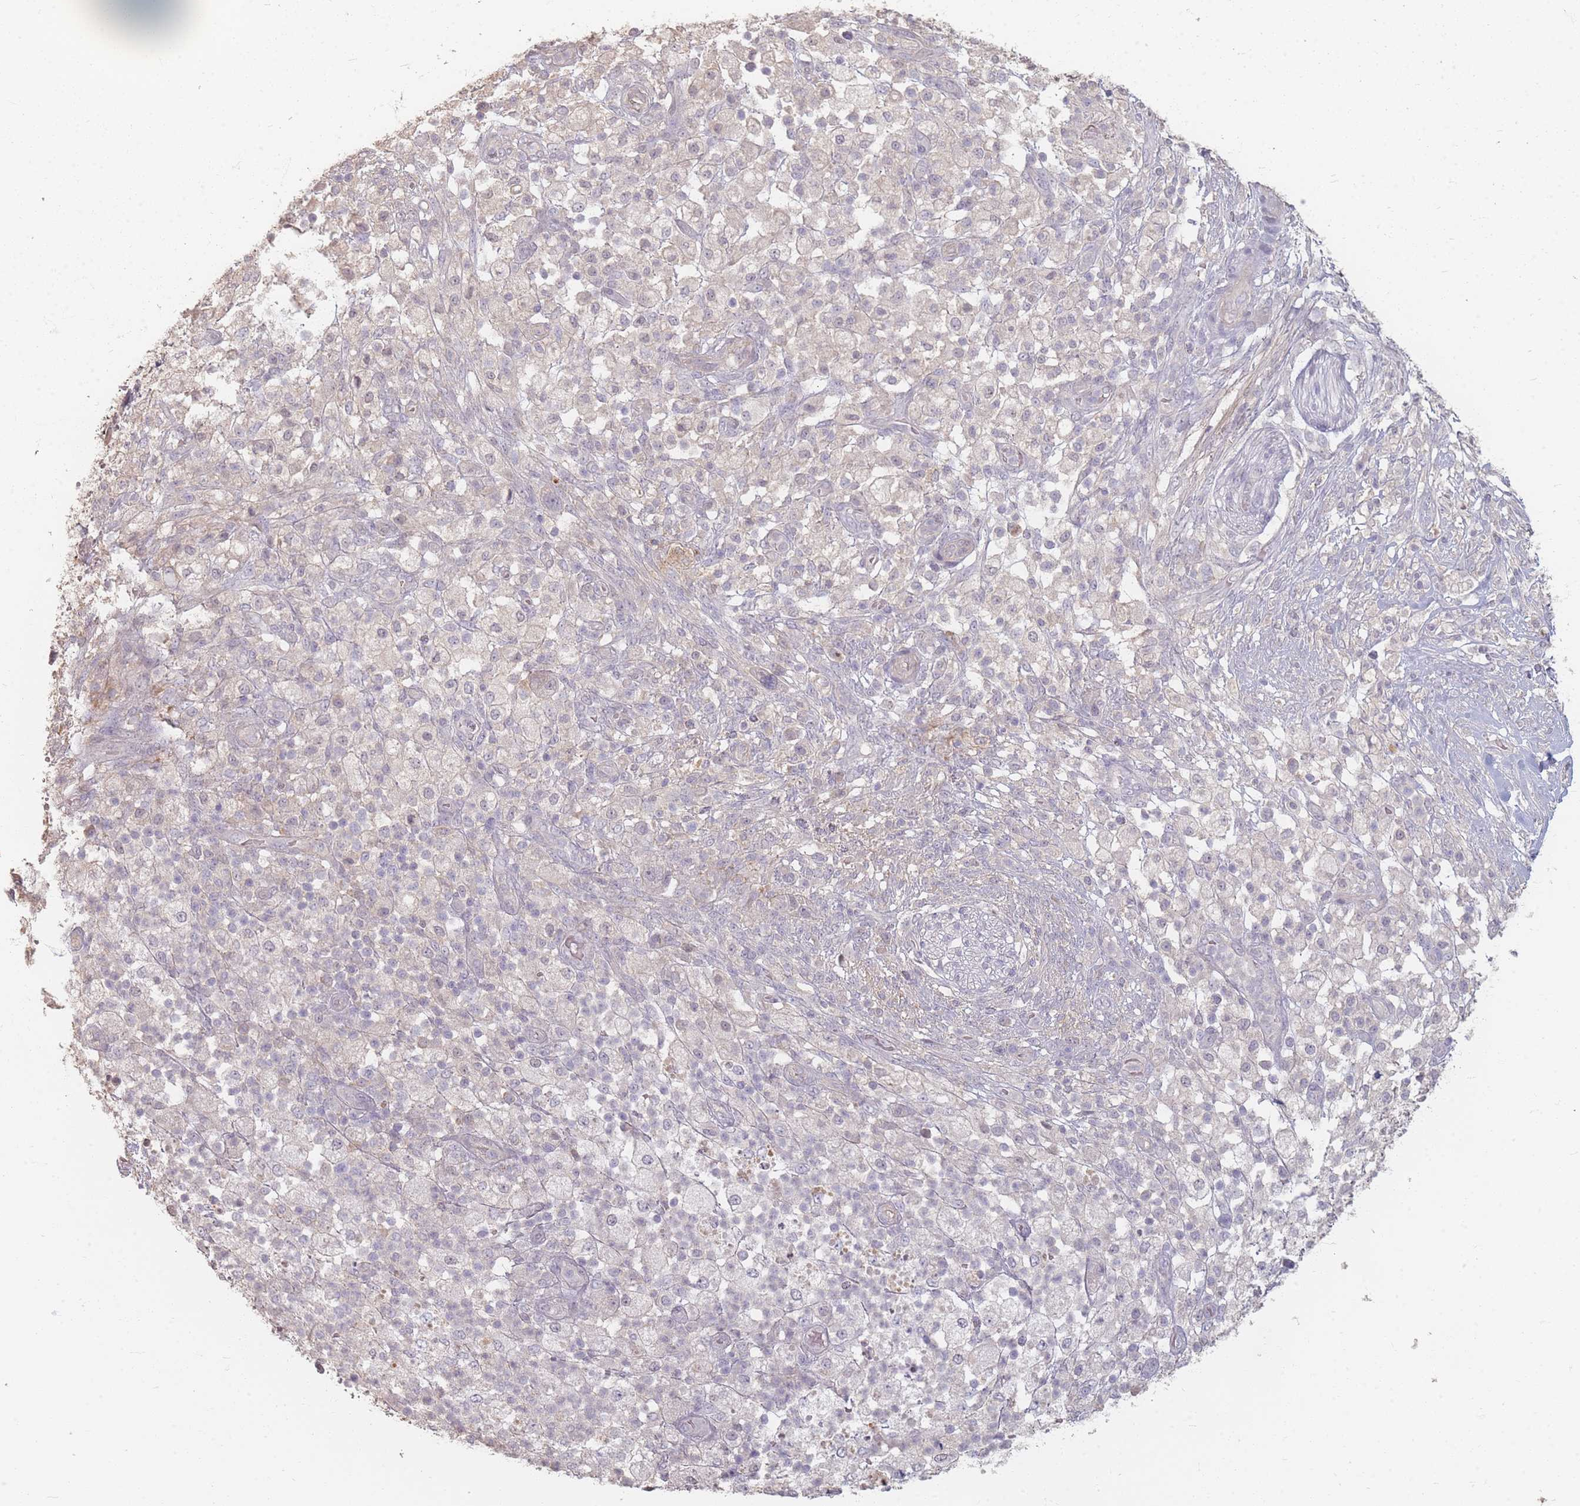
{"staining": {"intensity": "negative", "quantity": "none", "location": "none"}, "tissue": "pancreatic cancer", "cell_type": "Tumor cells", "image_type": "cancer", "snomed": [{"axis": "morphology", "description": "Adenocarcinoma, NOS"}, {"axis": "topography", "description": "Pancreas"}], "caption": "Immunohistochemistry histopathology image of human pancreatic cancer (adenocarcinoma) stained for a protein (brown), which shows no expression in tumor cells.", "gene": "RFTN1", "patient": {"sex": "female", "age": 72}}